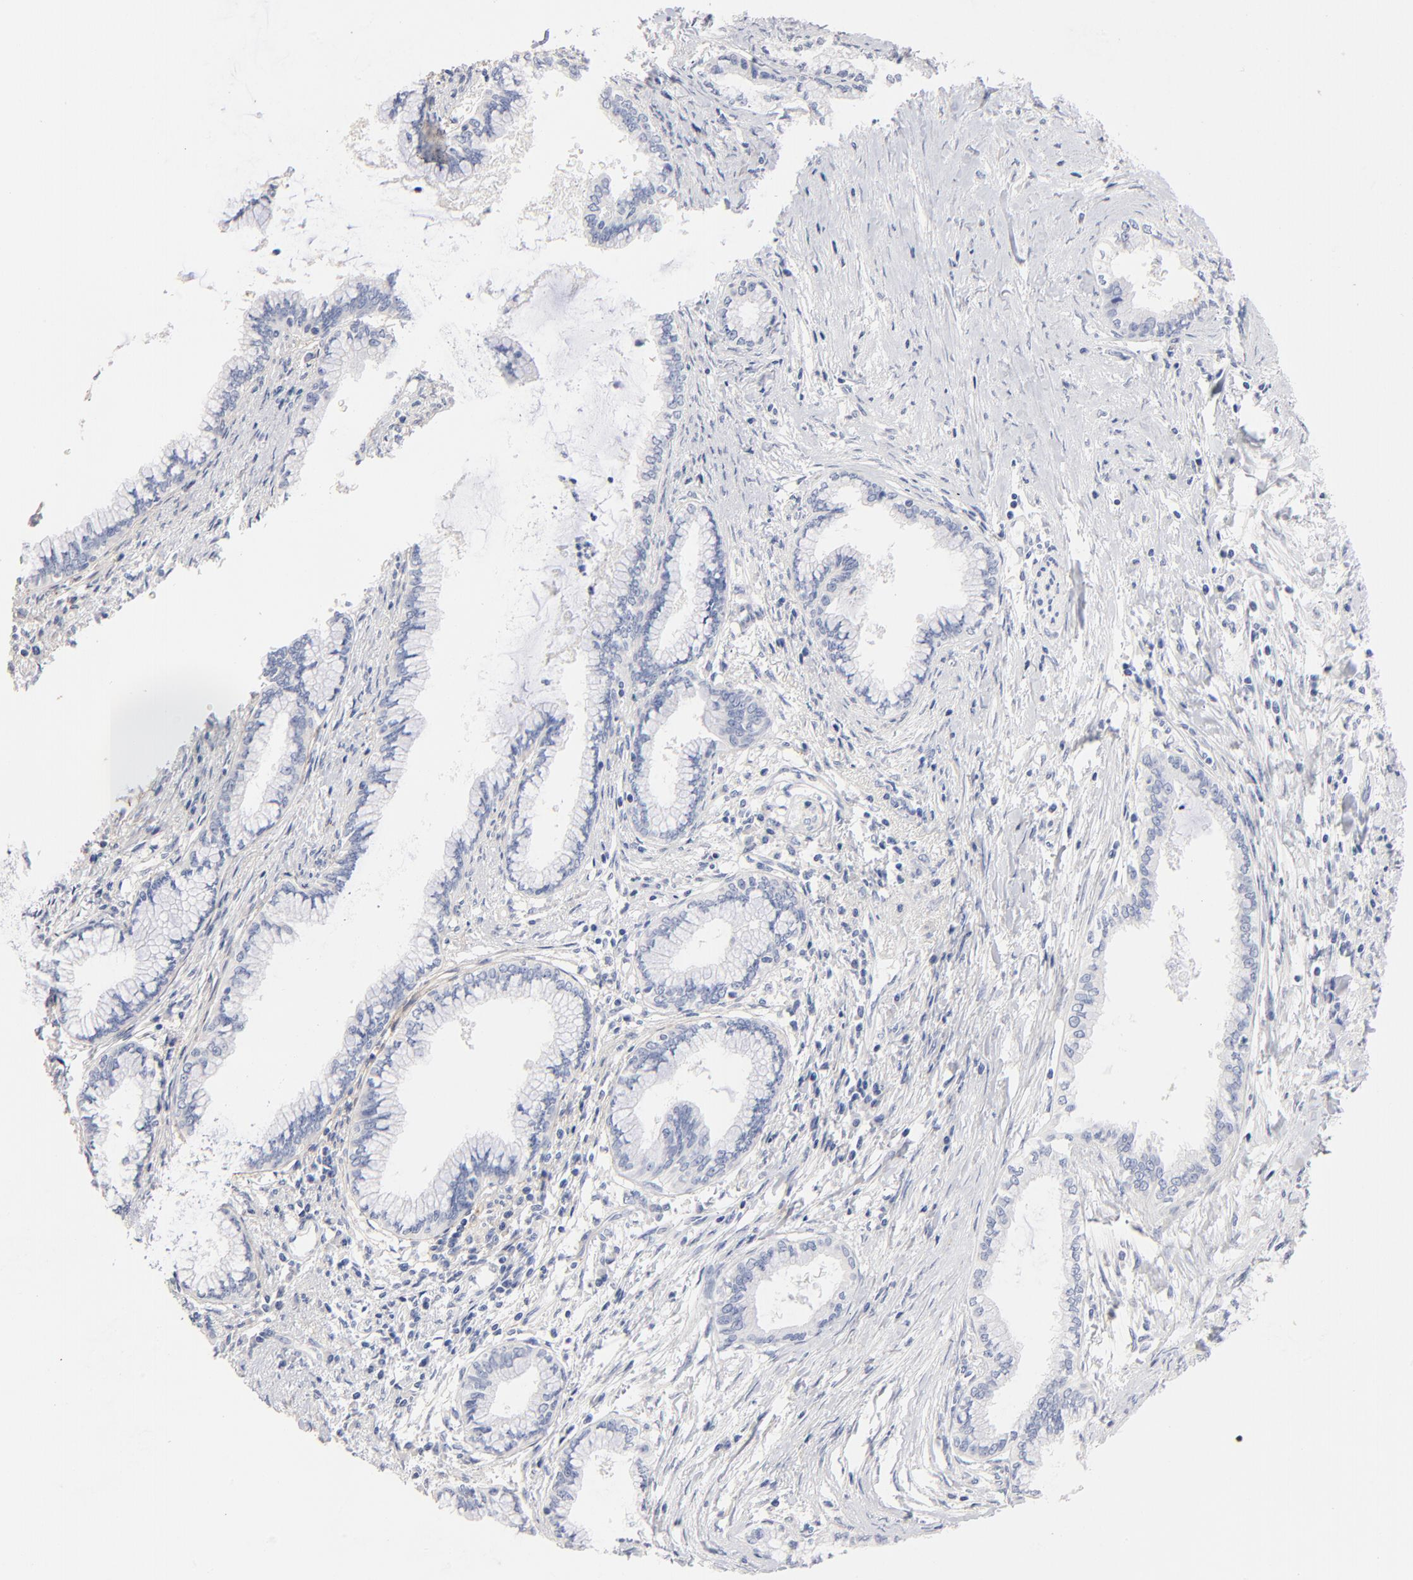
{"staining": {"intensity": "negative", "quantity": "none", "location": "none"}, "tissue": "pancreatic cancer", "cell_type": "Tumor cells", "image_type": "cancer", "snomed": [{"axis": "morphology", "description": "Adenocarcinoma, NOS"}, {"axis": "topography", "description": "Pancreas"}], "caption": "Tumor cells show no significant protein positivity in adenocarcinoma (pancreatic). The staining was performed using DAB (3,3'-diaminobenzidine) to visualize the protein expression in brown, while the nuclei were stained in blue with hematoxylin (Magnification: 20x).", "gene": "ITGA8", "patient": {"sex": "female", "age": 64}}